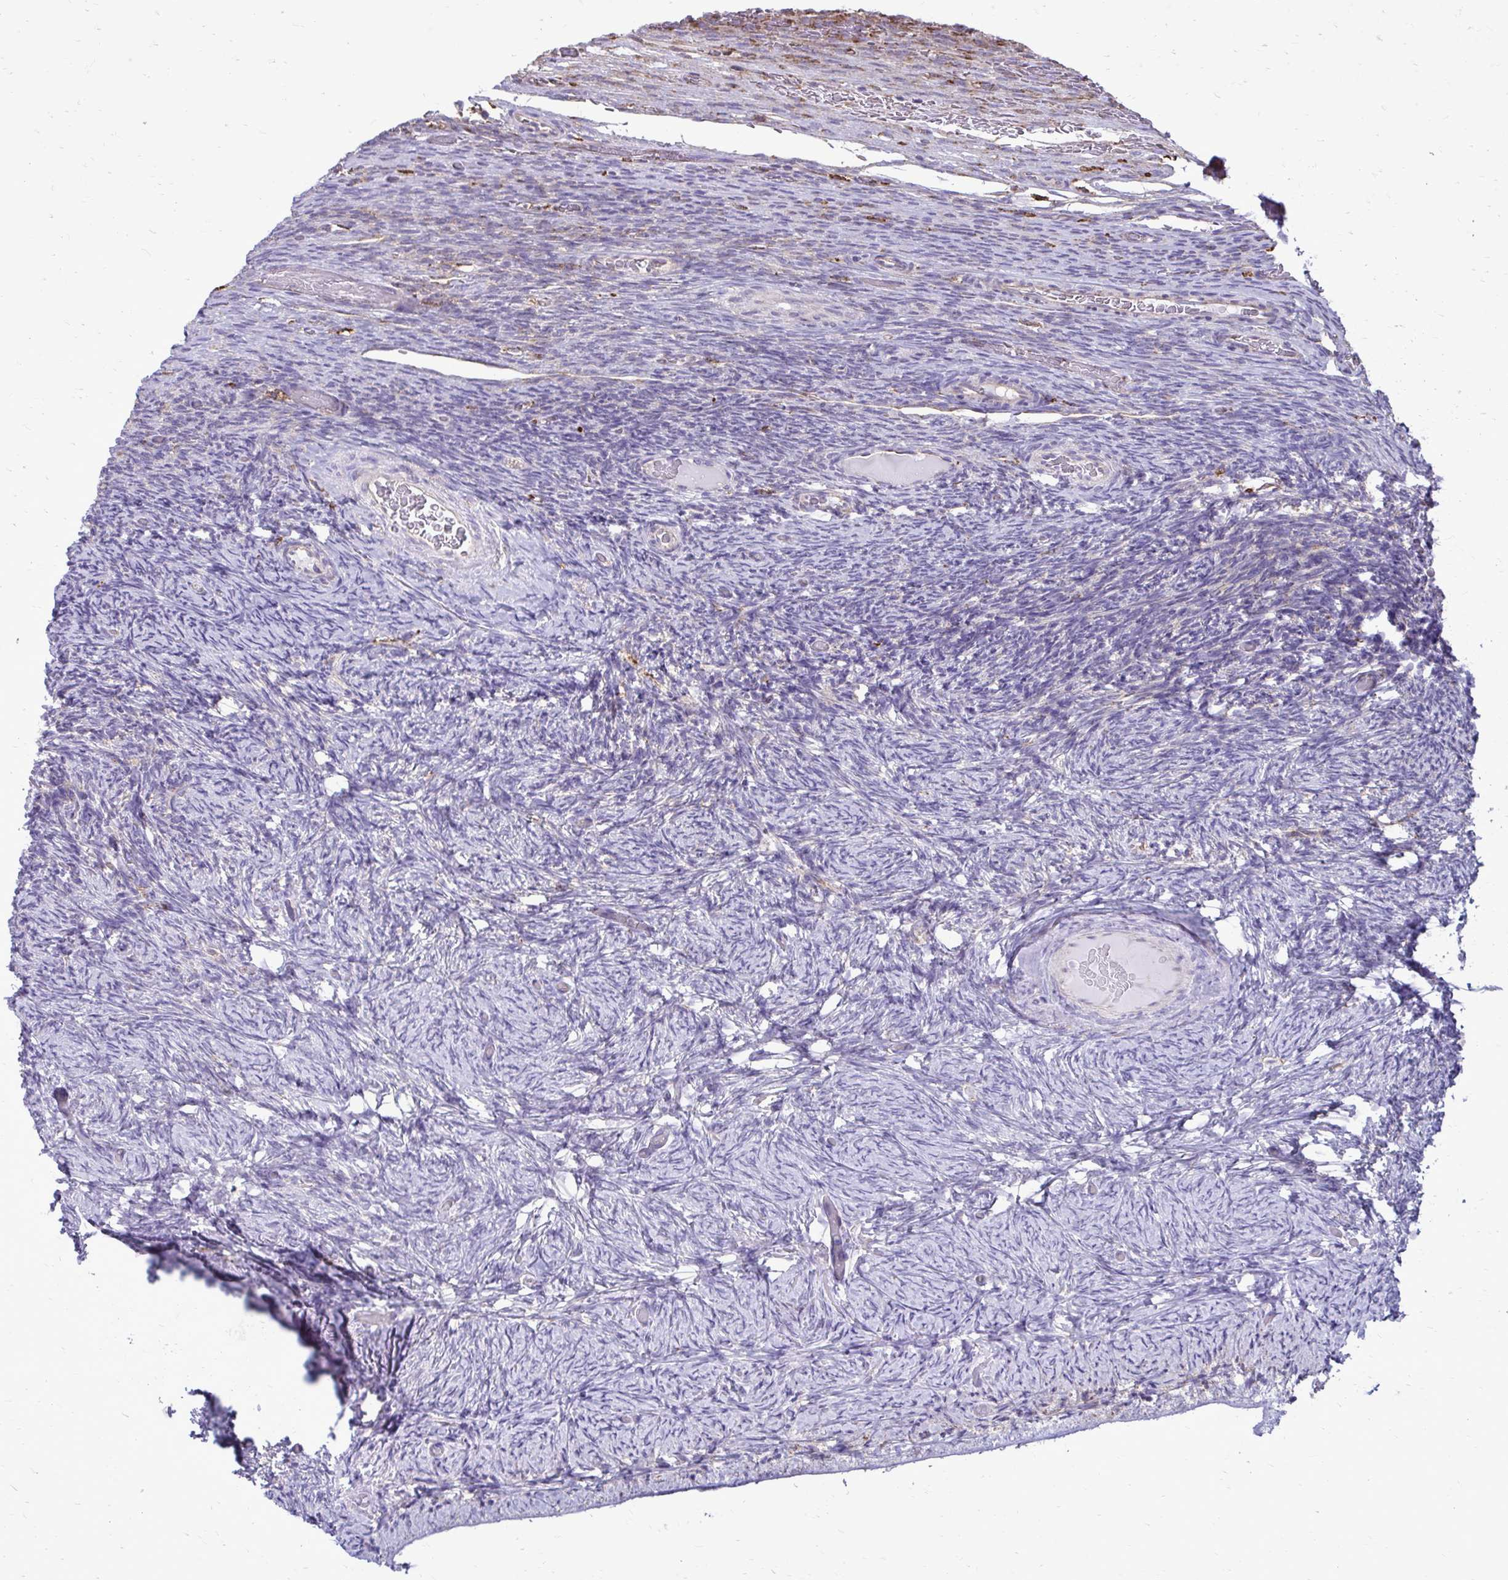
{"staining": {"intensity": "negative", "quantity": "none", "location": "none"}, "tissue": "ovary", "cell_type": "Ovarian stroma cells", "image_type": "normal", "snomed": [{"axis": "morphology", "description": "Normal tissue, NOS"}, {"axis": "topography", "description": "Ovary"}], "caption": "DAB (3,3'-diaminobenzidine) immunohistochemical staining of benign human ovary exhibits no significant expression in ovarian stroma cells.", "gene": "CLTA", "patient": {"sex": "female", "age": 34}}